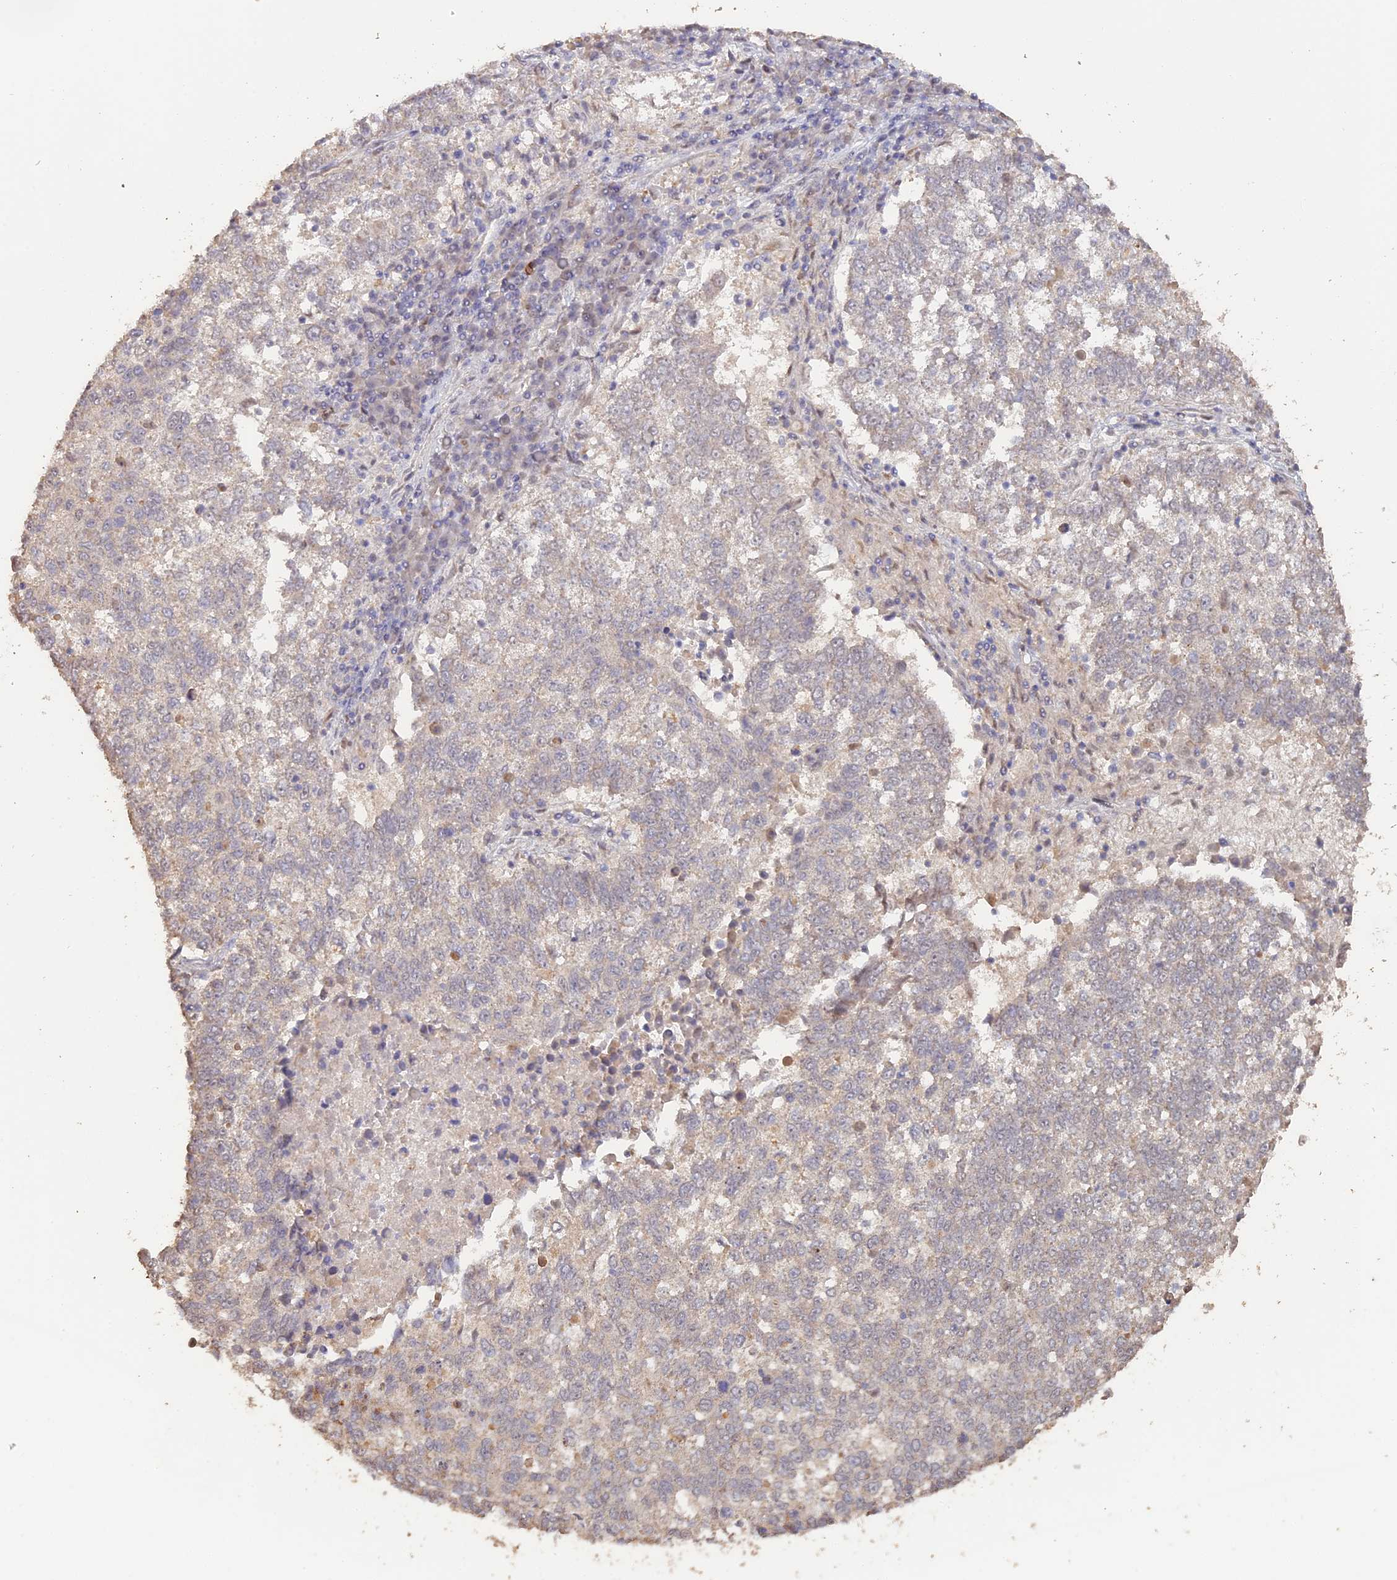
{"staining": {"intensity": "negative", "quantity": "none", "location": "none"}, "tissue": "lung cancer", "cell_type": "Tumor cells", "image_type": "cancer", "snomed": [{"axis": "morphology", "description": "Squamous cell carcinoma, NOS"}, {"axis": "topography", "description": "Lung"}], "caption": "DAB (3,3'-diaminobenzidine) immunohistochemical staining of squamous cell carcinoma (lung) displays no significant expression in tumor cells. Brightfield microscopy of IHC stained with DAB (3,3'-diaminobenzidine) (brown) and hematoxylin (blue), captured at high magnification.", "gene": "PSMC6", "patient": {"sex": "male", "age": 73}}